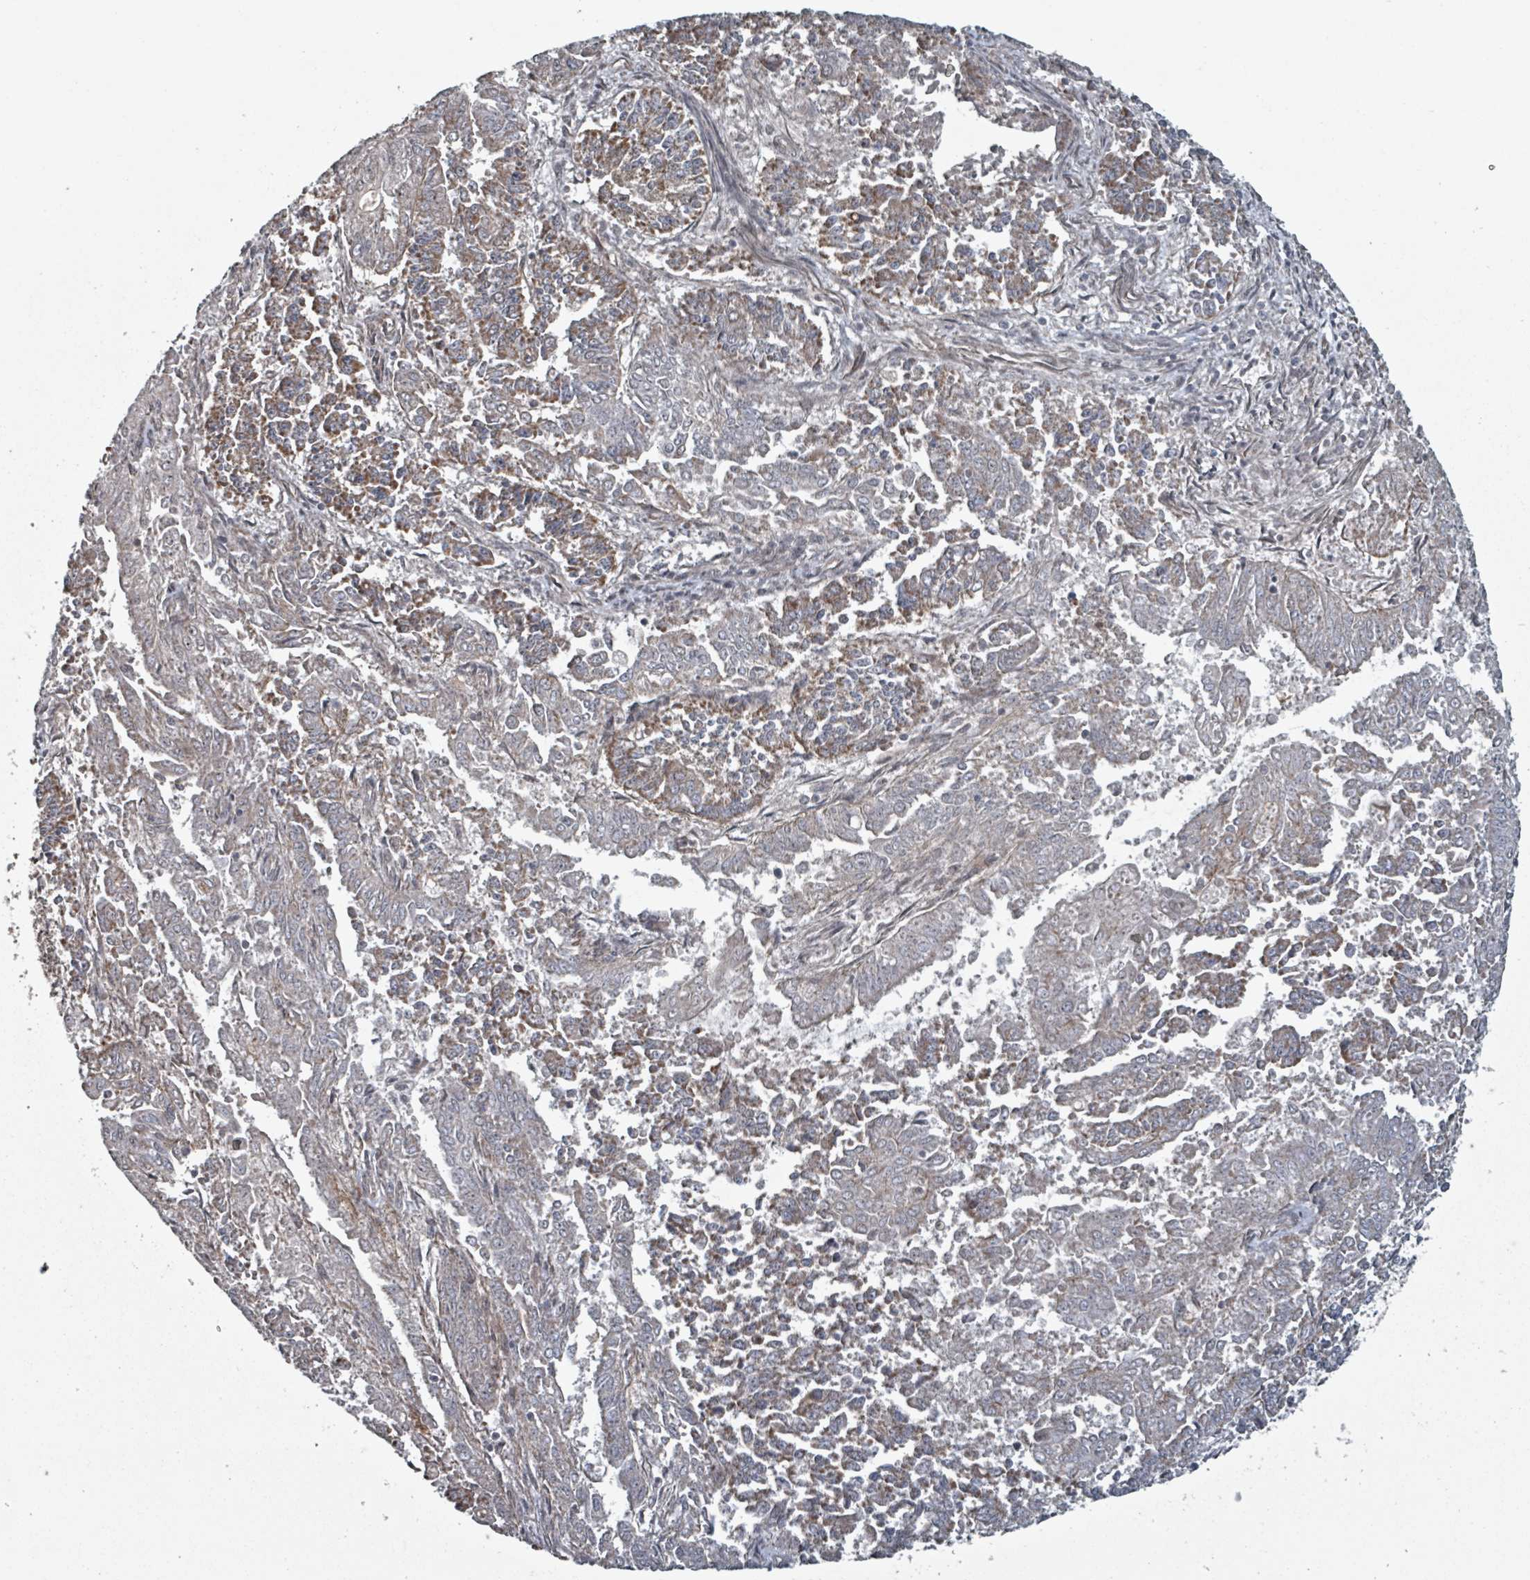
{"staining": {"intensity": "moderate", "quantity": "25%-75%", "location": "cytoplasmic/membranous"}, "tissue": "endometrial cancer", "cell_type": "Tumor cells", "image_type": "cancer", "snomed": [{"axis": "morphology", "description": "Adenocarcinoma, NOS"}, {"axis": "topography", "description": "Endometrium"}], "caption": "Adenocarcinoma (endometrial) was stained to show a protein in brown. There is medium levels of moderate cytoplasmic/membranous expression in about 25%-75% of tumor cells.", "gene": "MRPL4", "patient": {"sex": "female", "age": 73}}